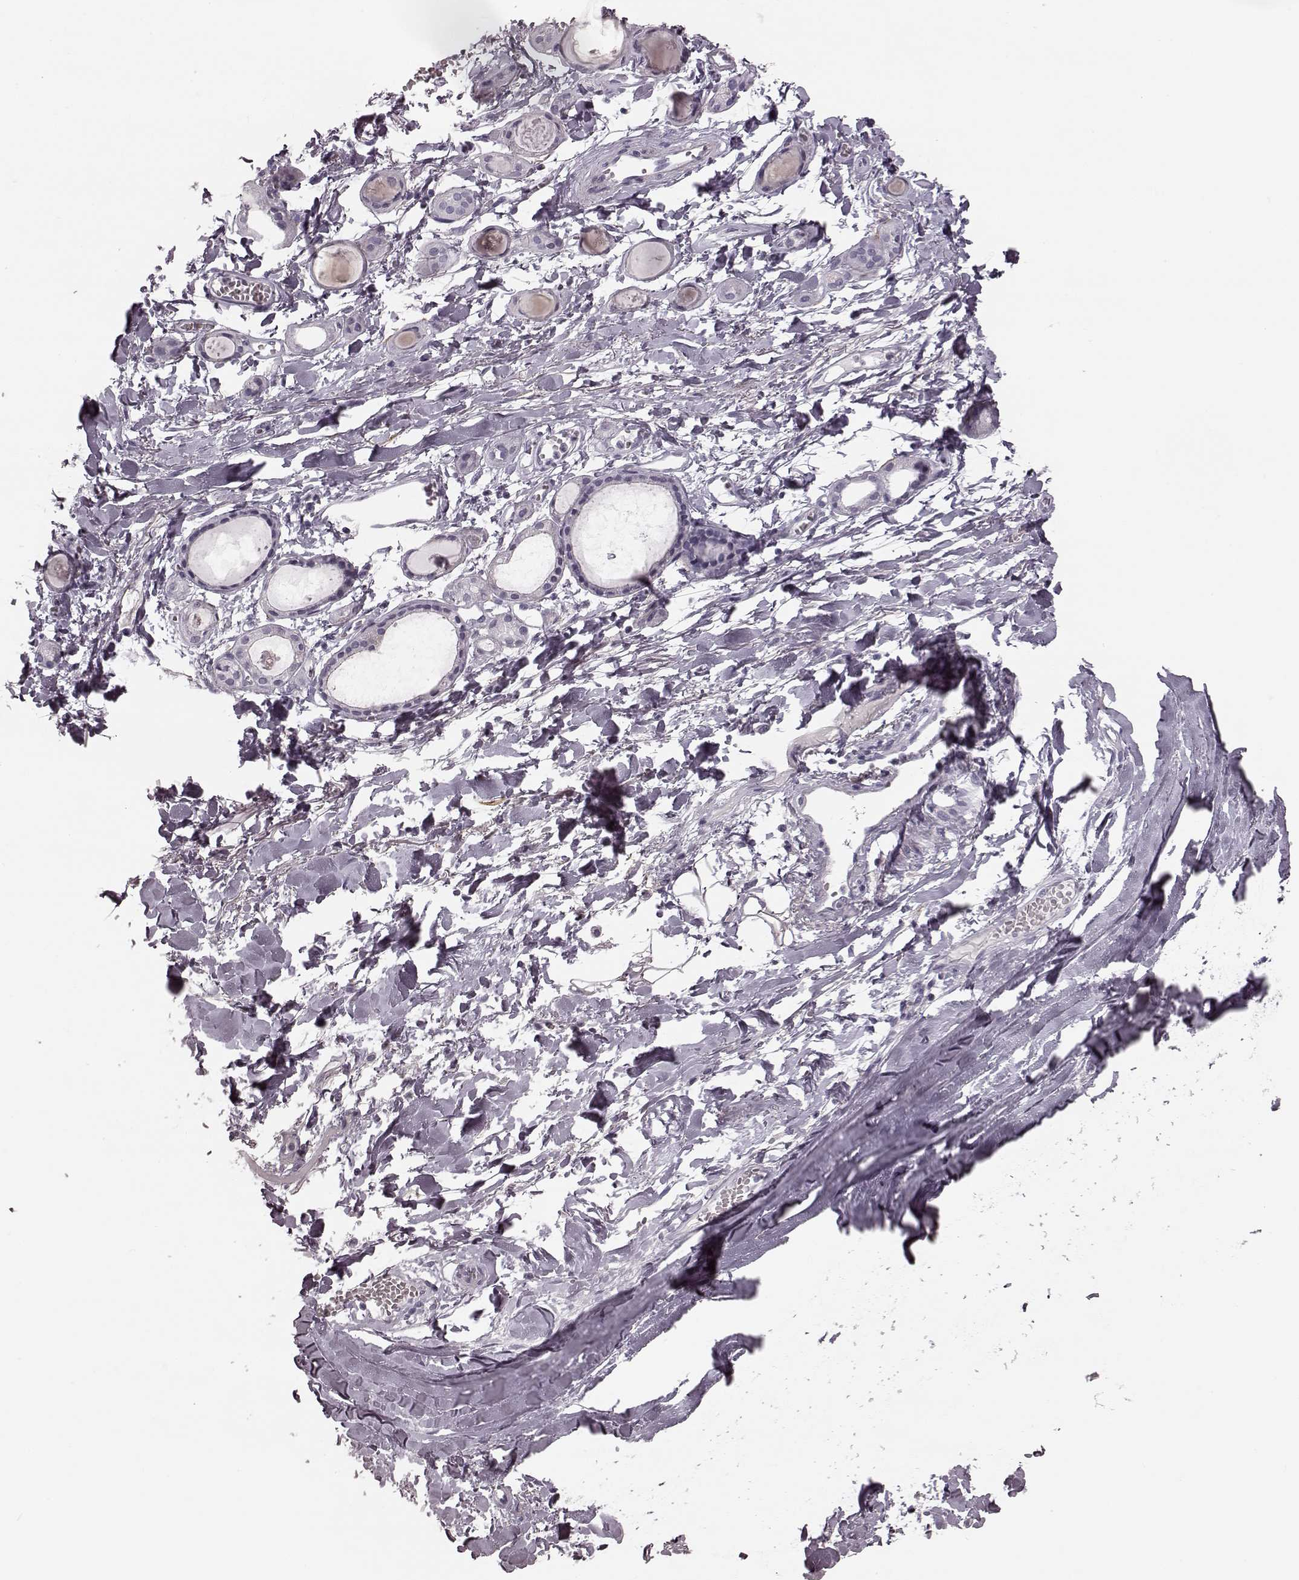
{"staining": {"intensity": "negative", "quantity": "none", "location": "none"}, "tissue": "soft tissue", "cell_type": "Fibroblasts", "image_type": "normal", "snomed": [{"axis": "morphology", "description": "Normal tissue, NOS"}, {"axis": "topography", "description": "Cartilage tissue"}, {"axis": "topography", "description": "Nasopharynx"}, {"axis": "topography", "description": "Thyroid gland"}], "caption": "High power microscopy micrograph of an immunohistochemistry histopathology image of unremarkable soft tissue, revealing no significant expression in fibroblasts. (DAB (3,3'-diaminobenzidine) IHC visualized using brightfield microscopy, high magnification).", "gene": "ZNF433", "patient": {"sex": "male", "age": 63}}